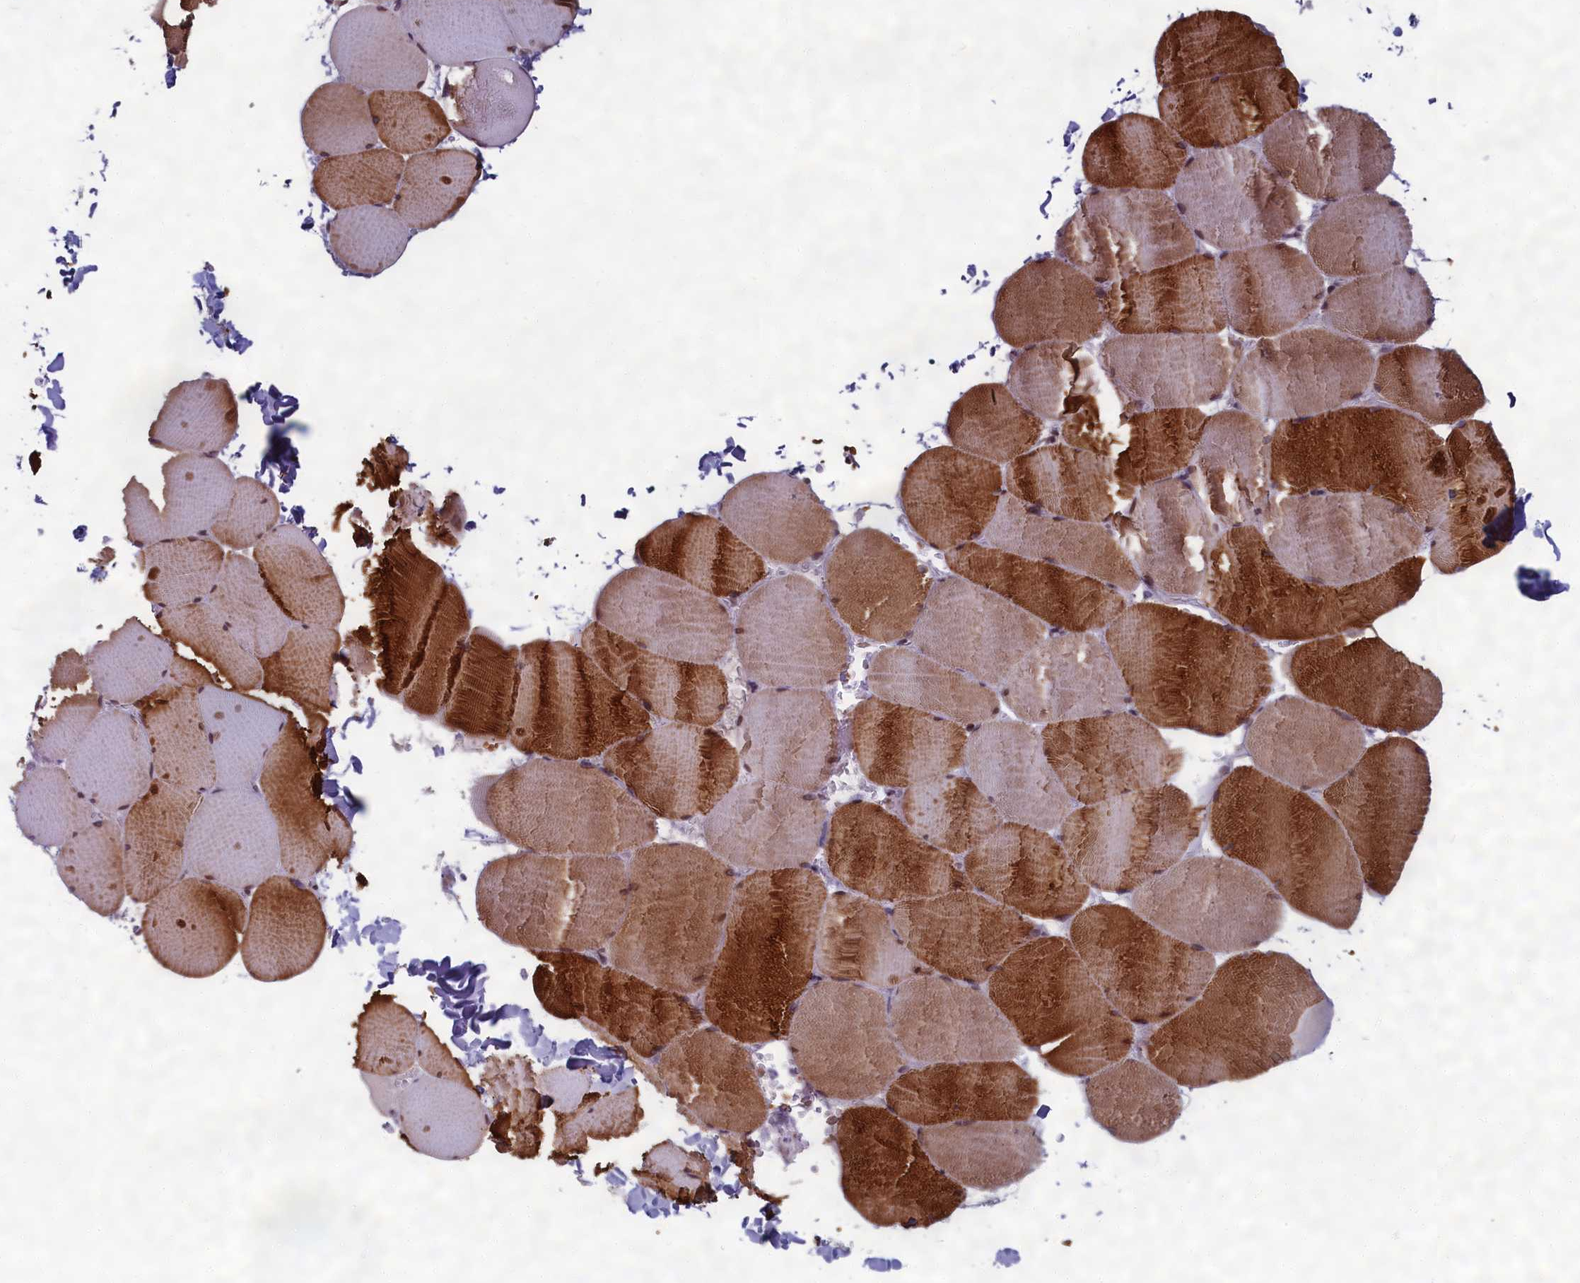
{"staining": {"intensity": "strong", "quantity": "25%-75%", "location": "cytoplasmic/membranous"}, "tissue": "skeletal muscle", "cell_type": "Myocytes", "image_type": "normal", "snomed": [{"axis": "morphology", "description": "Normal tissue, NOS"}, {"axis": "topography", "description": "Skeletal muscle"}, {"axis": "topography", "description": "Head-Neck"}], "caption": "Immunohistochemical staining of benign skeletal muscle demonstrates high levels of strong cytoplasmic/membranous staining in approximately 25%-75% of myocytes.", "gene": "GPSM1", "patient": {"sex": "male", "age": 66}}